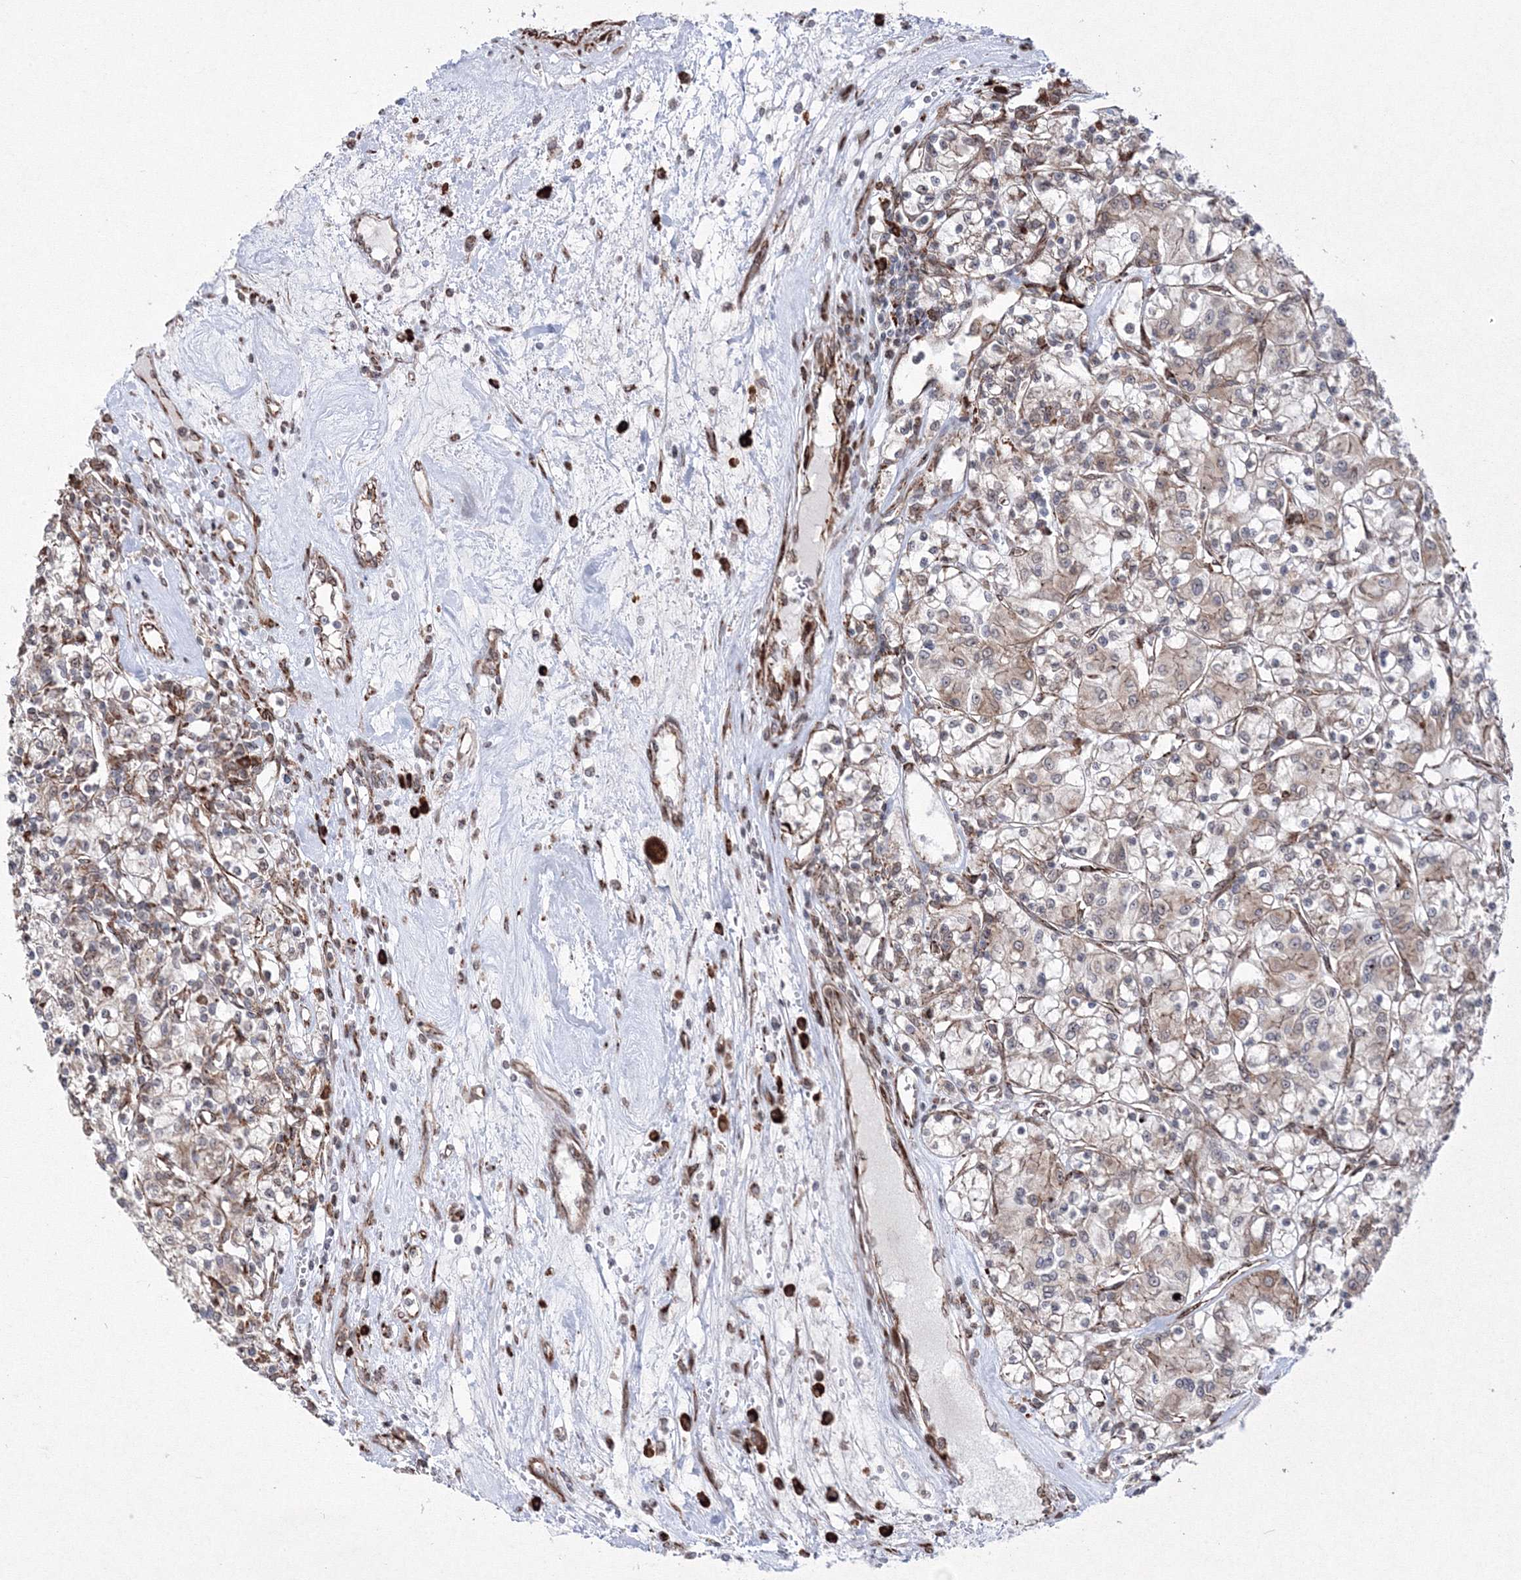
{"staining": {"intensity": "weak", "quantity": "25%-75%", "location": "cytoplasmic/membranous"}, "tissue": "renal cancer", "cell_type": "Tumor cells", "image_type": "cancer", "snomed": [{"axis": "morphology", "description": "Adenocarcinoma, NOS"}, {"axis": "topography", "description": "Kidney"}], "caption": "This micrograph demonstrates immunohistochemistry staining of human renal cancer, with low weak cytoplasmic/membranous positivity in approximately 25%-75% of tumor cells.", "gene": "EFCAB12", "patient": {"sex": "female", "age": 59}}